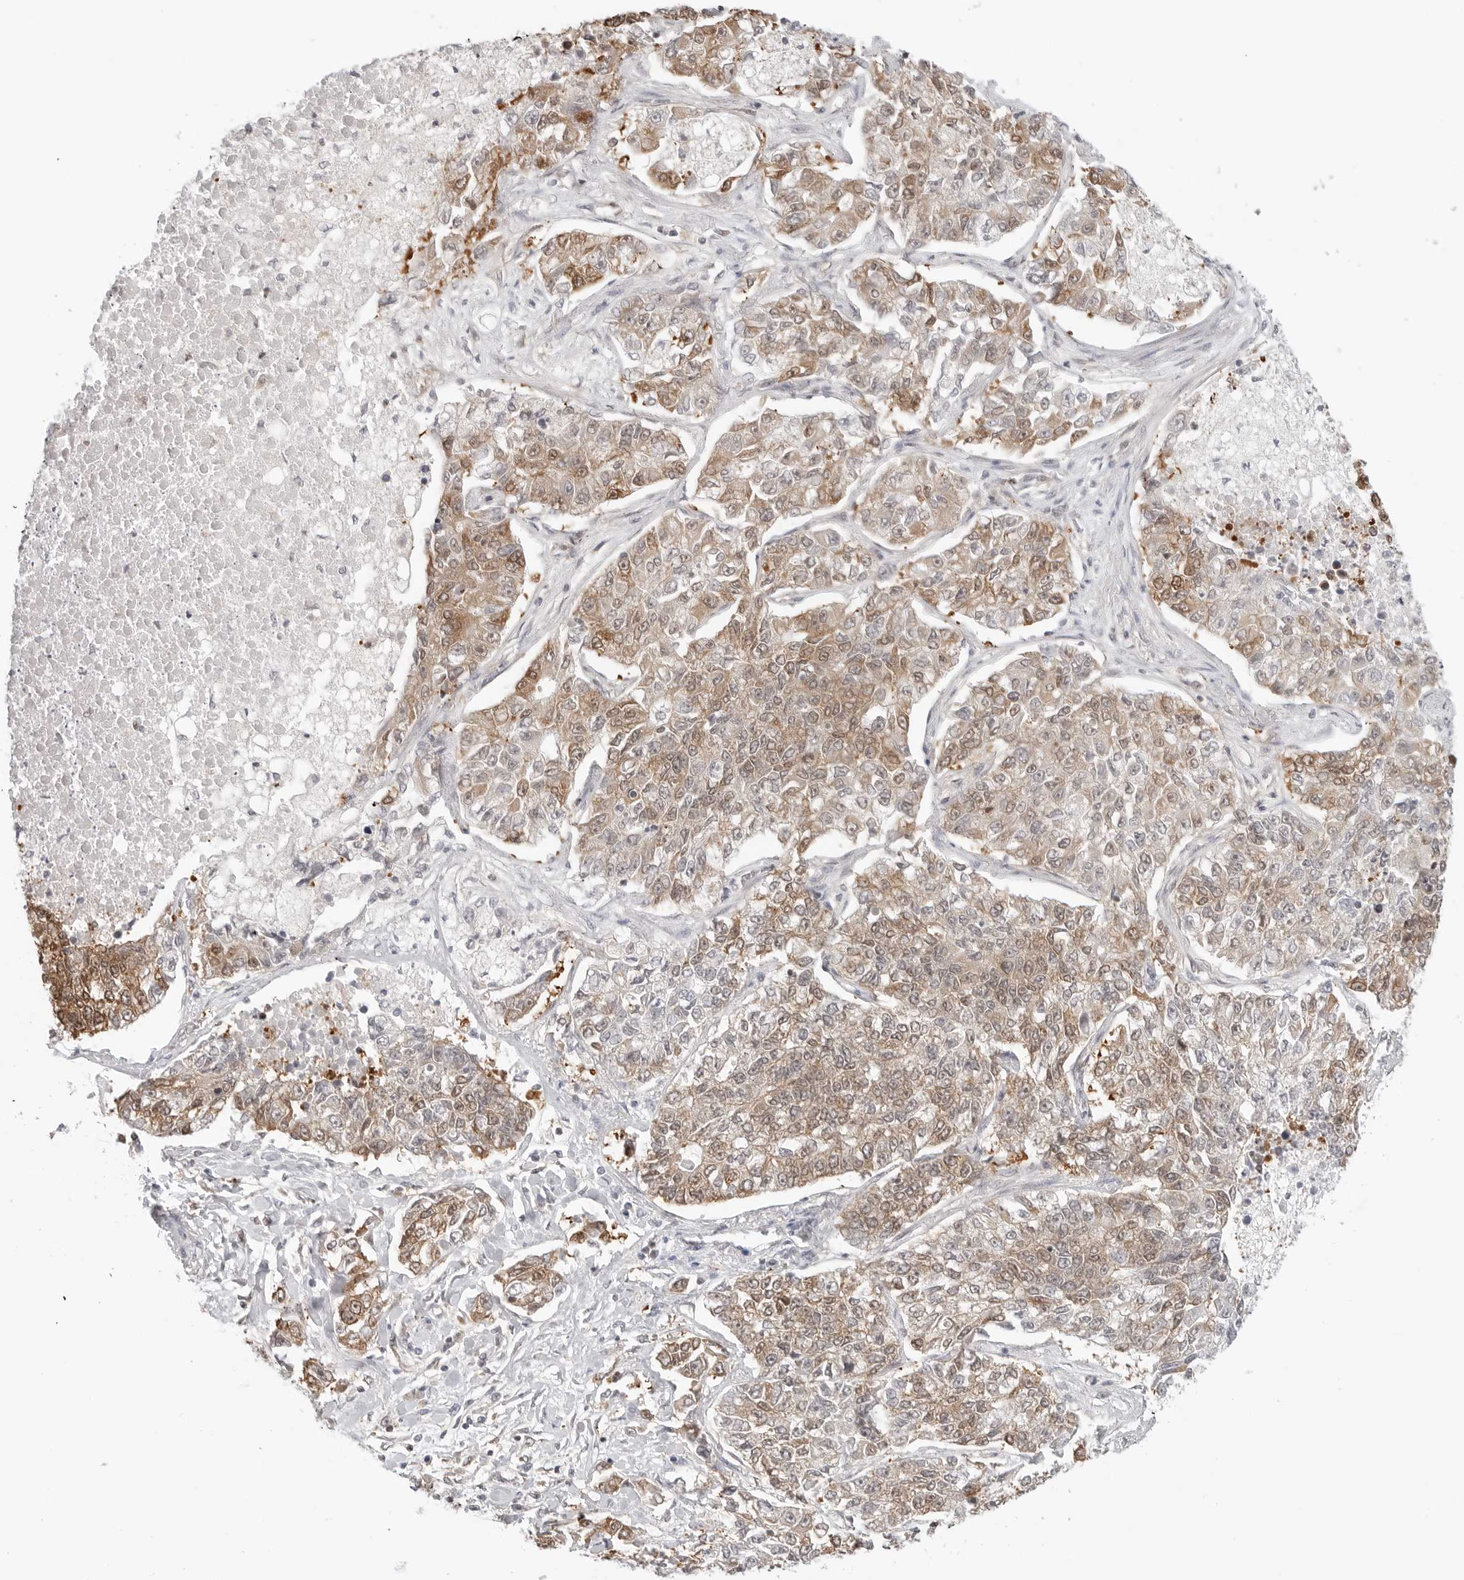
{"staining": {"intensity": "moderate", "quantity": "25%-75%", "location": "cytoplasmic/membranous,nuclear"}, "tissue": "lung cancer", "cell_type": "Tumor cells", "image_type": "cancer", "snomed": [{"axis": "morphology", "description": "Adenocarcinoma, NOS"}, {"axis": "topography", "description": "Lung"}], "caption": "Immunohistochemistry micrograph of neoplastic tissue: human lung cancer stained using immunohistochemistry displays medium levels of moderate protein expression localized specifically in the cytoplasmic/membranous and nuclear of tumor cells, appearing as a cytoplasmic/membranous and nuclear brown color.", "gene": "NUDC", "patient": {"sex": "male", "age": 49}}